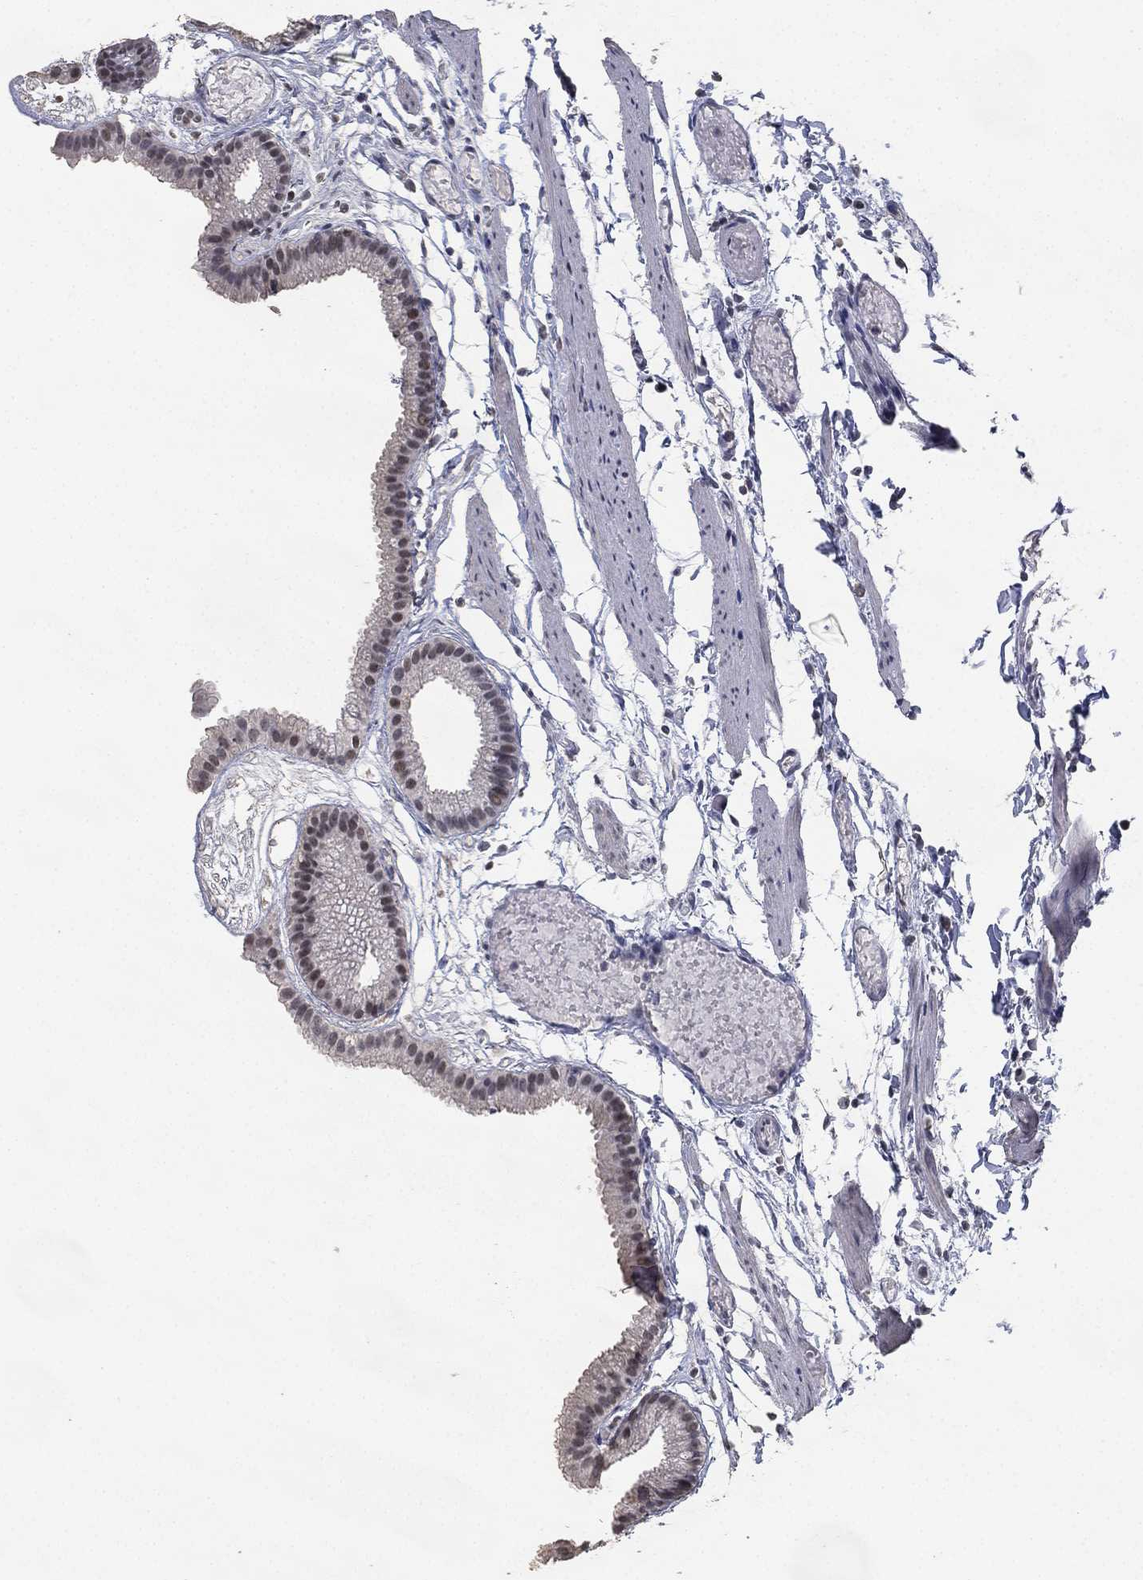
{"staining": {"intensity": "negative", "quantity": "none", "location": "none"}, "tissue": "gallbladder", "cell_type": "Glandular cells", "image_type": "normal", "snomed": [{"axis": "morphology", "description": "Normal tissue, NOS"}, {"axis": "topography", "description": "Gallbladder"}], "caption": "An IHC photomicrograph of benign gallbladder is shown. There is no staining in glandular cells of gallbladder.", "gene": "DSG1", "patient": {"sex": "female", "age": 45}}